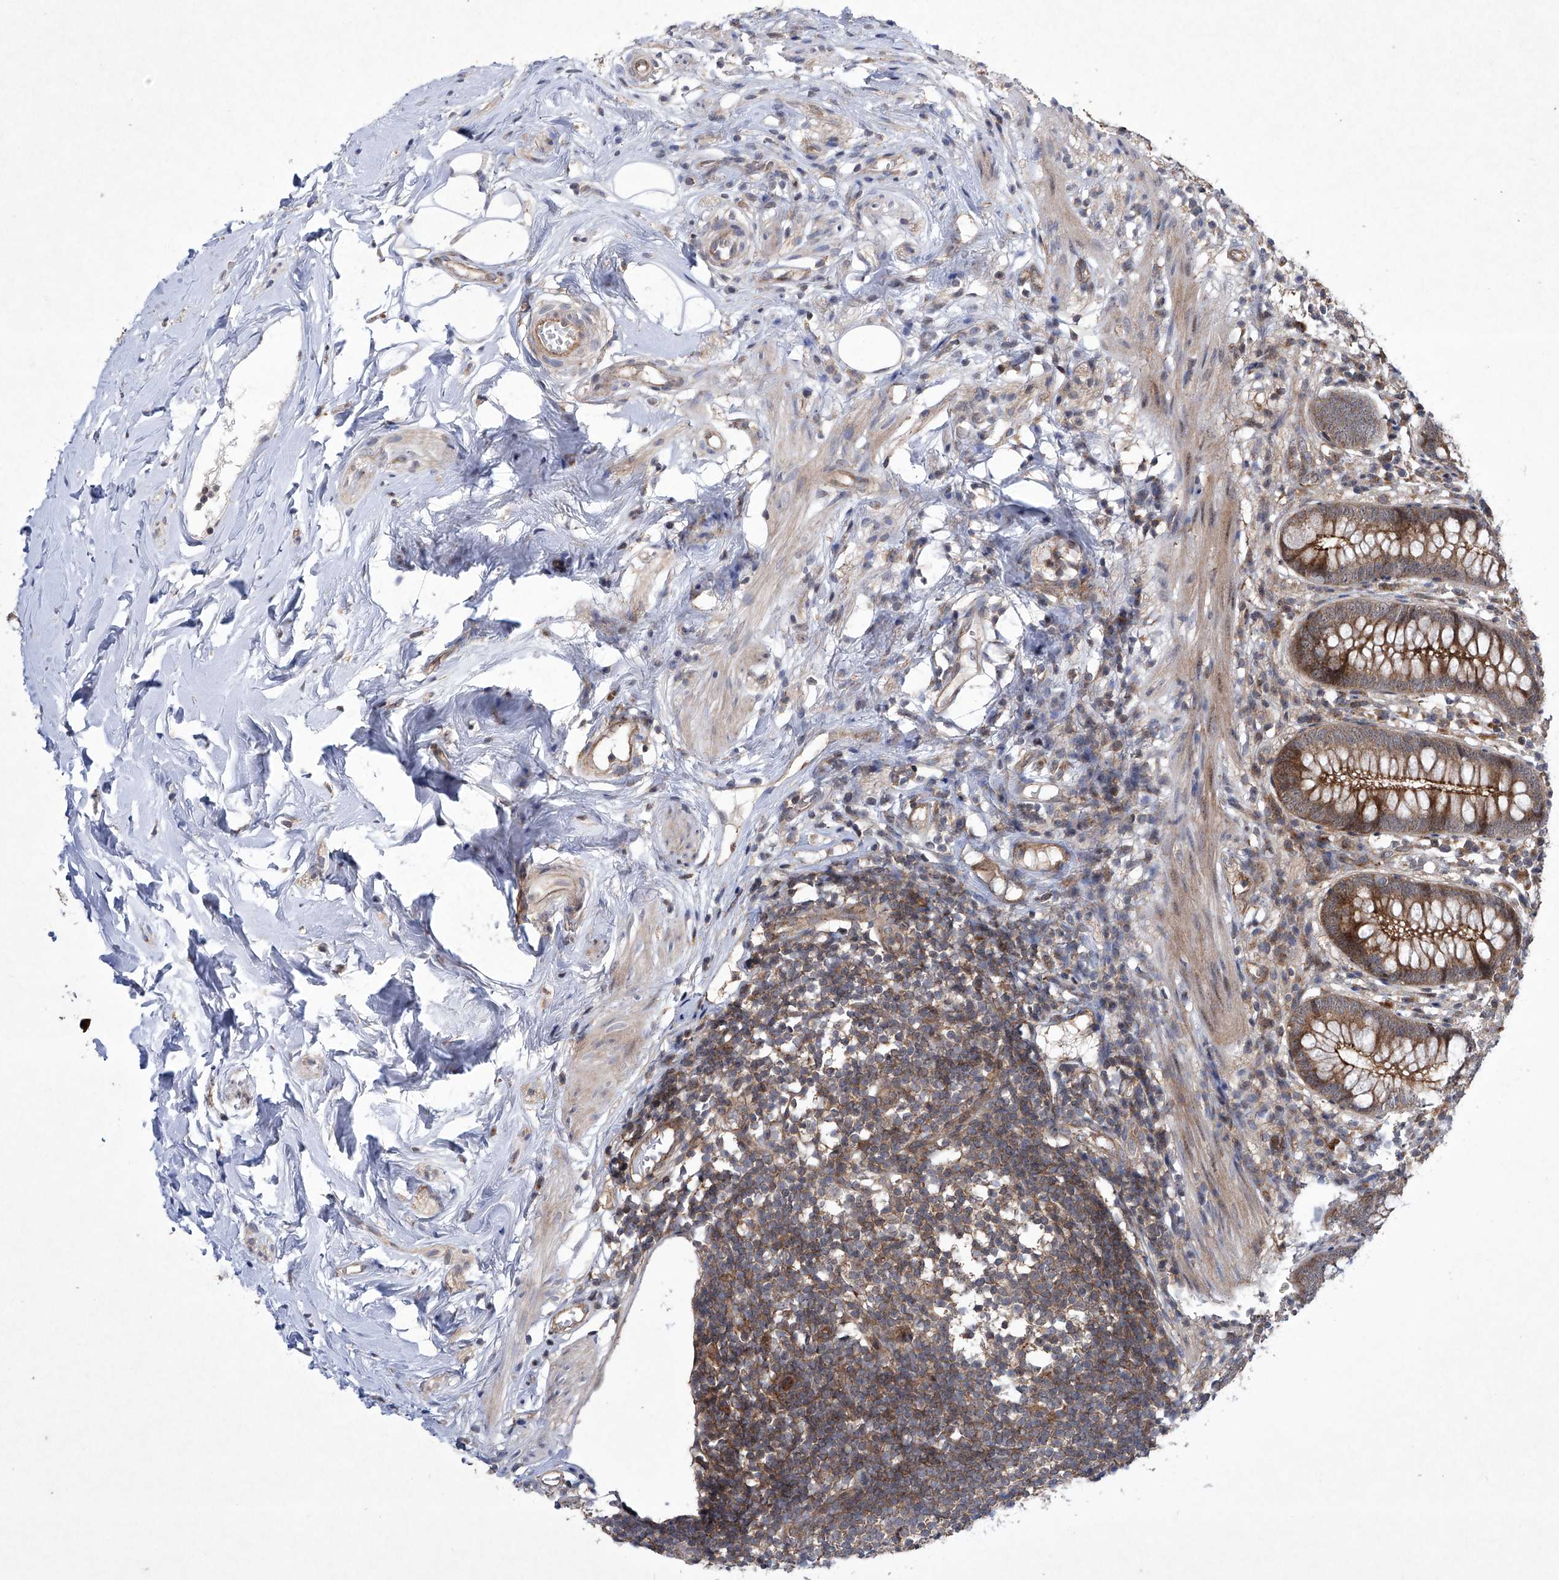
{"staining": {"intensity": "moderate", "quantity": ">75%", "location": "cytoplasmic/membranous"}, "tissue": "appendix", "cell_type": "Glandular cells", "image_type": "normal", "snomed": [{"axis": "morphology", "description": "Normal tissue, NOS"}, {"axis": "topography", "description": "Appendix"}], "caption": "Brown immunohistochemical staining in unremarkable appendix exhibits moderate cytoplasmic/membranous positivity in about >75% of glandular cells.", "gene": "CISH", "patient": {"sex": "female", "age": 62}}